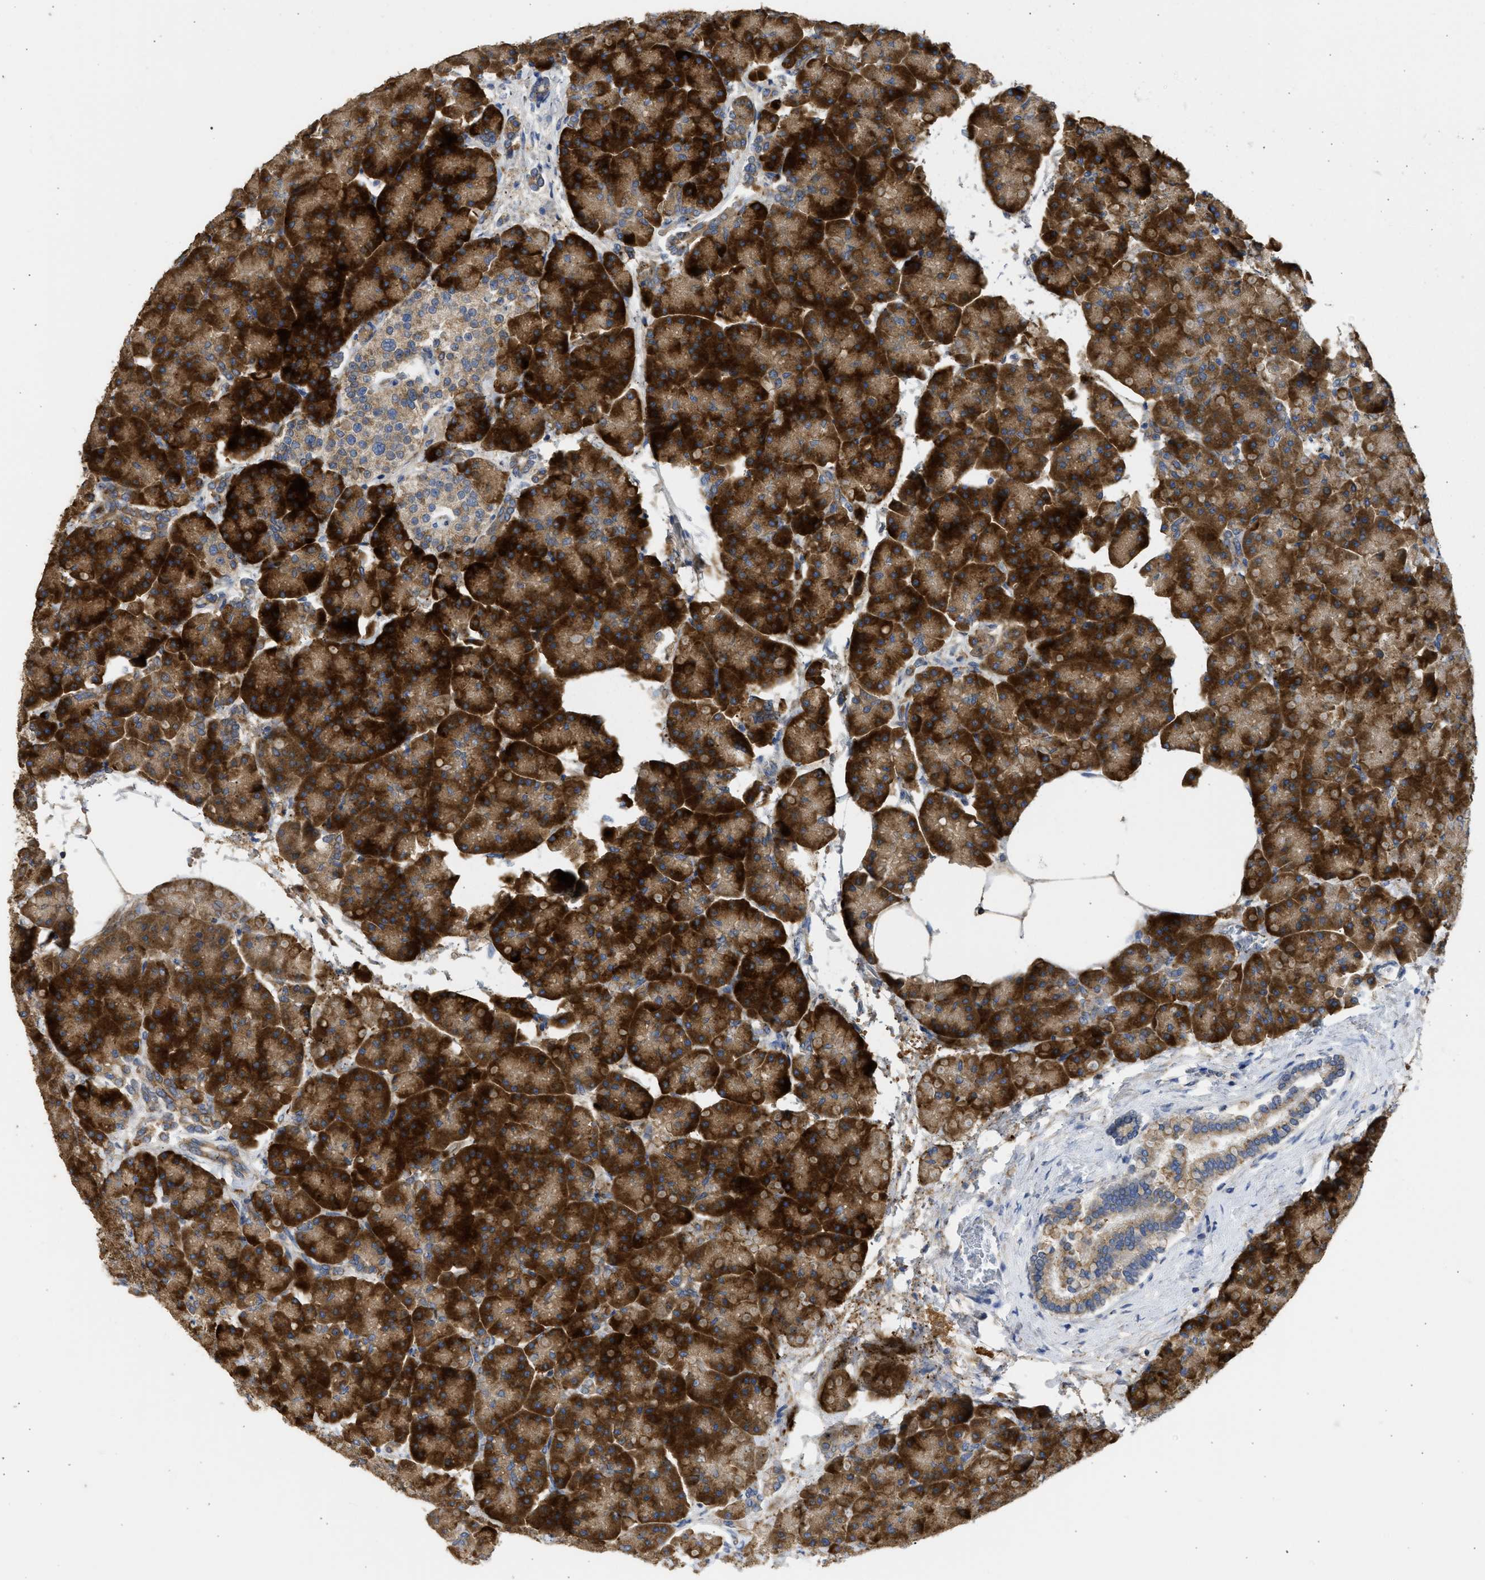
{"staining": {"intensity": "strong", "quantity": ">75%", "location": "cytoplasmic/membranous"}, "tissue": "pancreas", "cell_type": "Exocrine glandular cells", "image_type": "normal", "snomed": [{"axis": "morphology", "description": "Normal tissue, NOS"}, {"axis": "topography", "description": "Pancreas"}], "caption": "Brown immunohistochemical staining in normal pancreas exhibits strong cytoplasmic/membranous expression in about >75% of exocrine glandular cells.", "gene": "TMED1", "patient": {"sex": "female", "age": 70}}